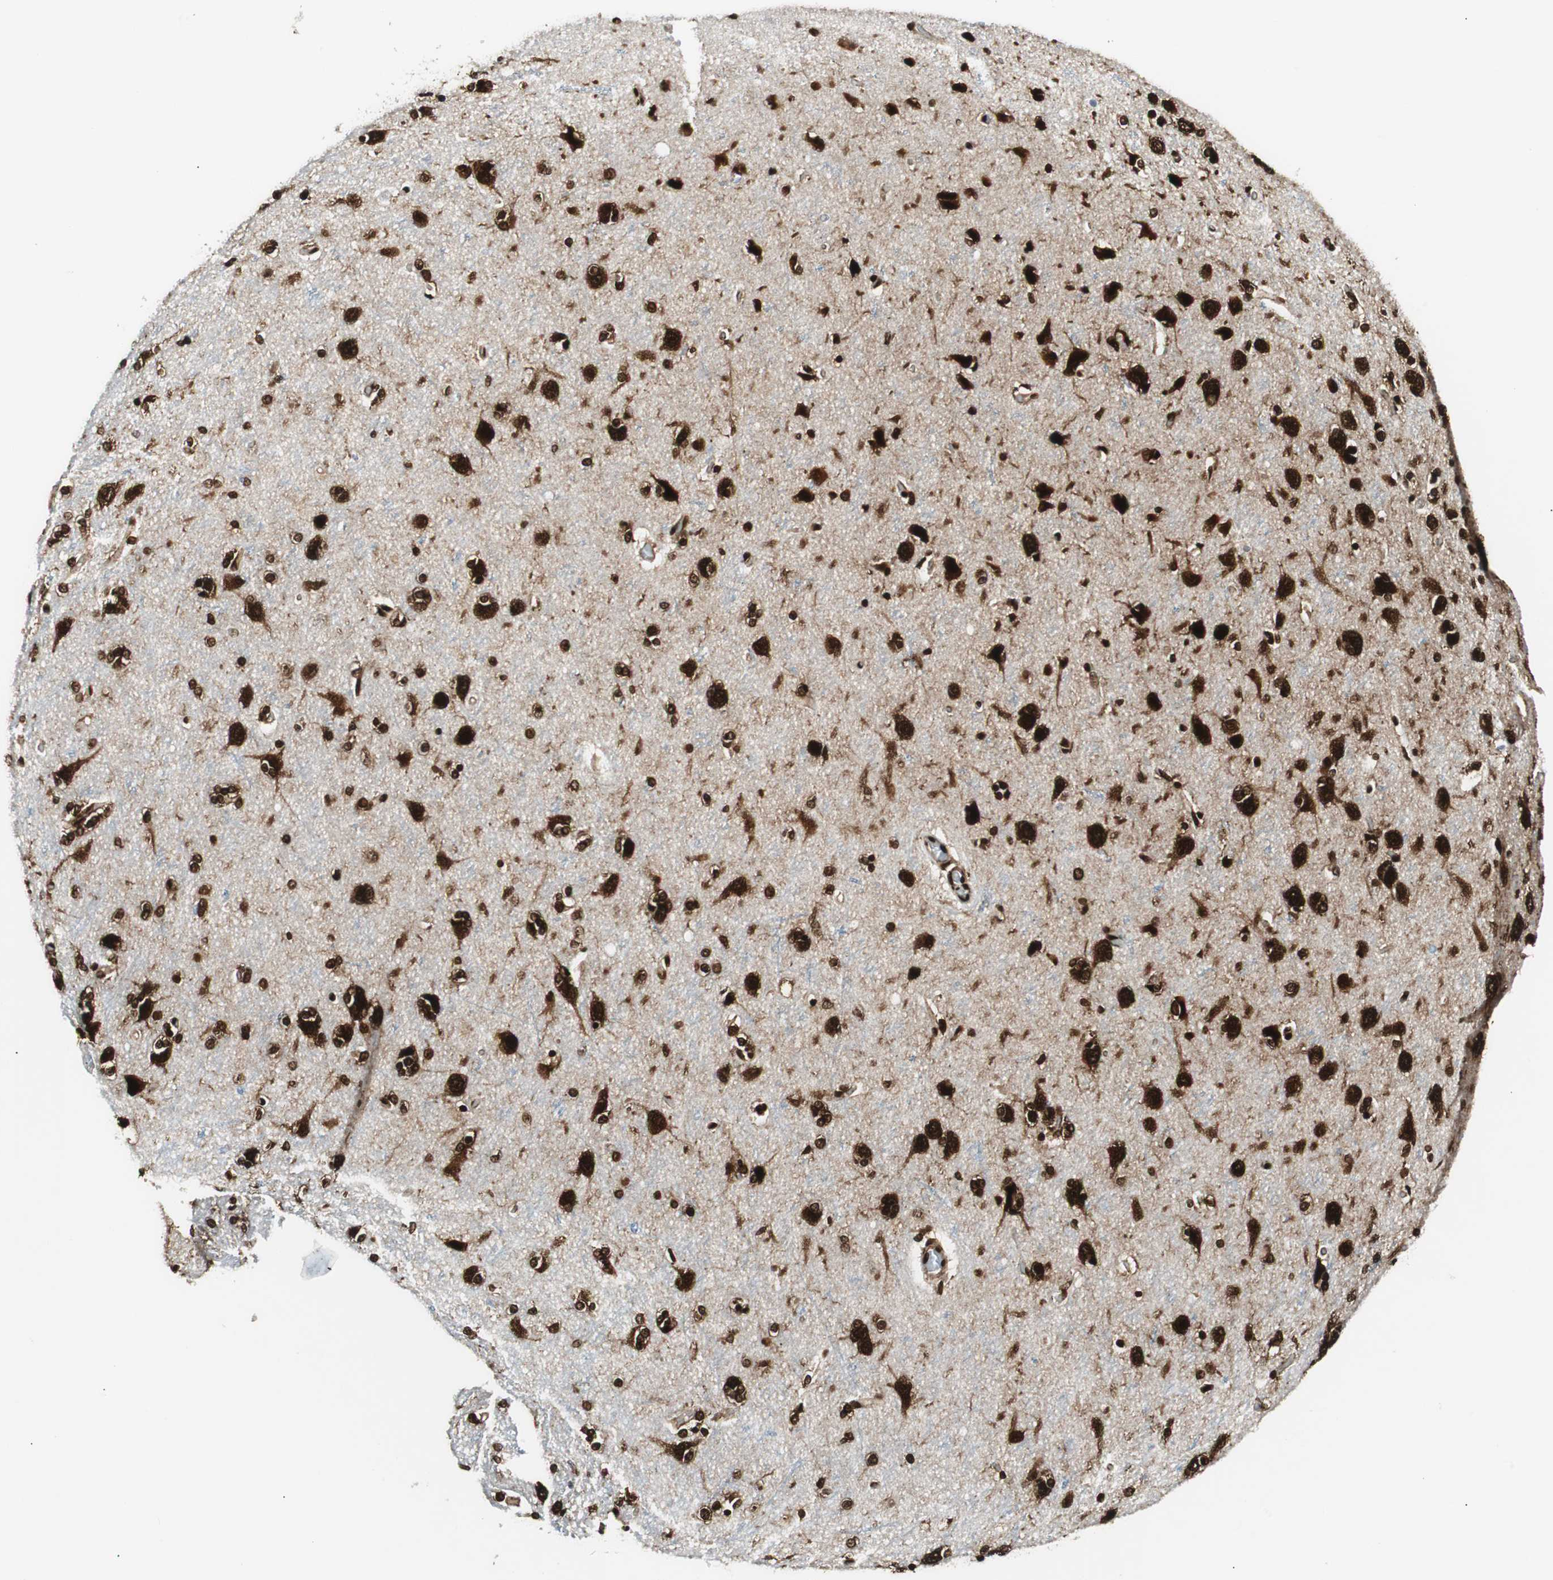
{"staining": {"intensity": "strong", "quantity": ">75%", "location": "cytoplasmic/membranous,nuclear"}, "tissue": "cerebral cortex", "cell_type": "Endothelial cells", "image_type": "normal", "snomed": [{"axis": "morphology", "description": "Normal tissue, NOS"}, {"axis": "topography", "description": "Cerebral cortex"}], "caption": "This micrograph shows immunohistochemistry (IHC) staining of unremarkable human cerebral cortex, with high strong cytoplasmic/membranous,nuclear positivity in about >75% of endothelial cells.", "gene": "EWSR1", "patient": {"sex": "female", "age": 54}}